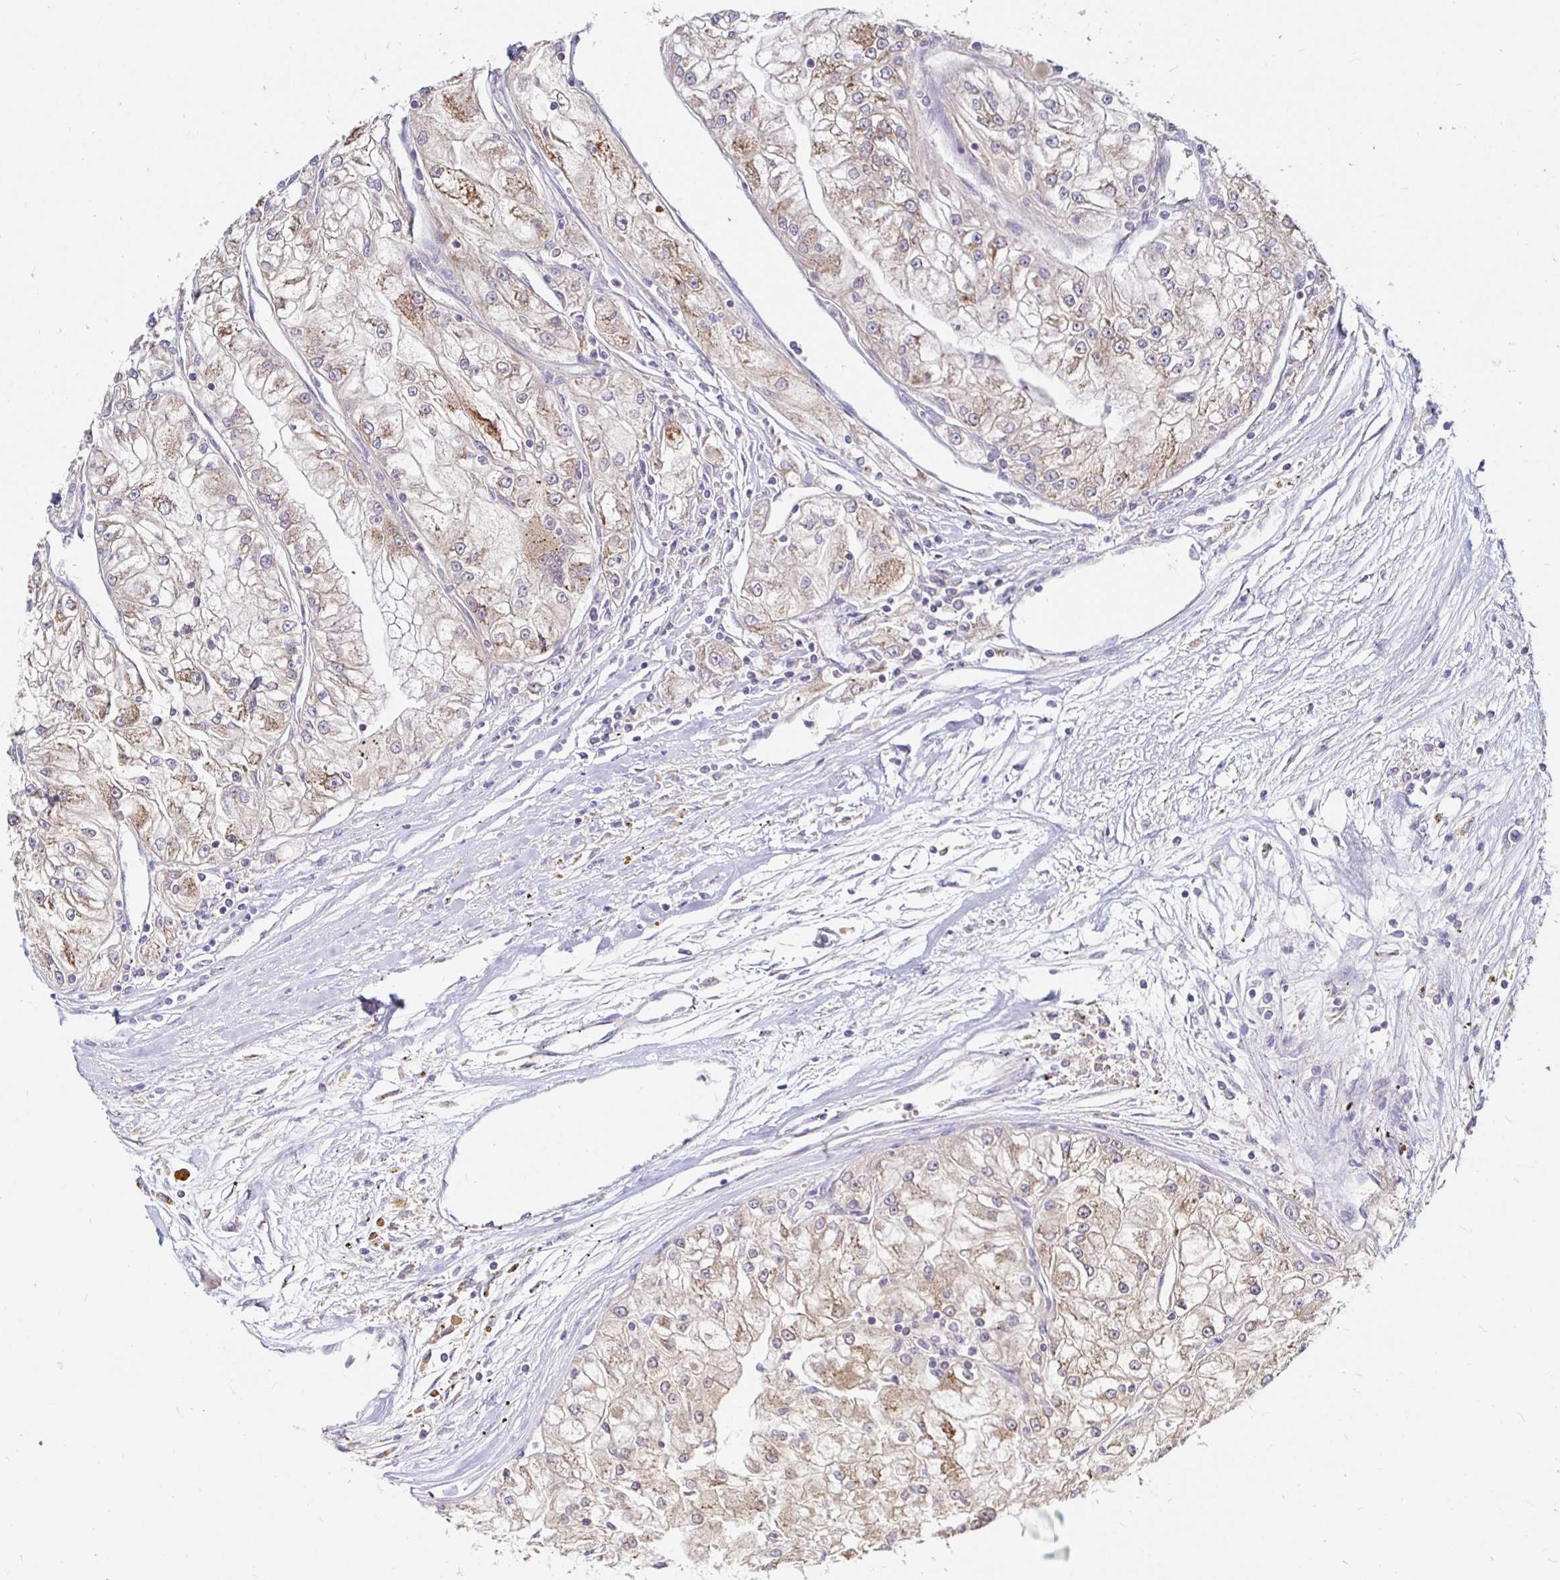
{"staining": {"intensity": "weak", "quantity": "25%-75%", "location": "cytoplasmic/membranous"}, "tissue": "renal cancer", "cell_type": "Tumor cells", "image_type": "cancer", "snomed": [{"axis": "morphology", "description": "Adenocarcinoma, NOS"}, {"axis": "topography", "description": "Kidney"}], "caption": "Immunohistochemical staining of renal cancer (adenocarcinoma) displays weak cytoplasmic/membranous protein staining in approximately 25%-75% of tumor cells.", "gene": "KIF21A", "patient": {"sex": "female", "age": 72}}